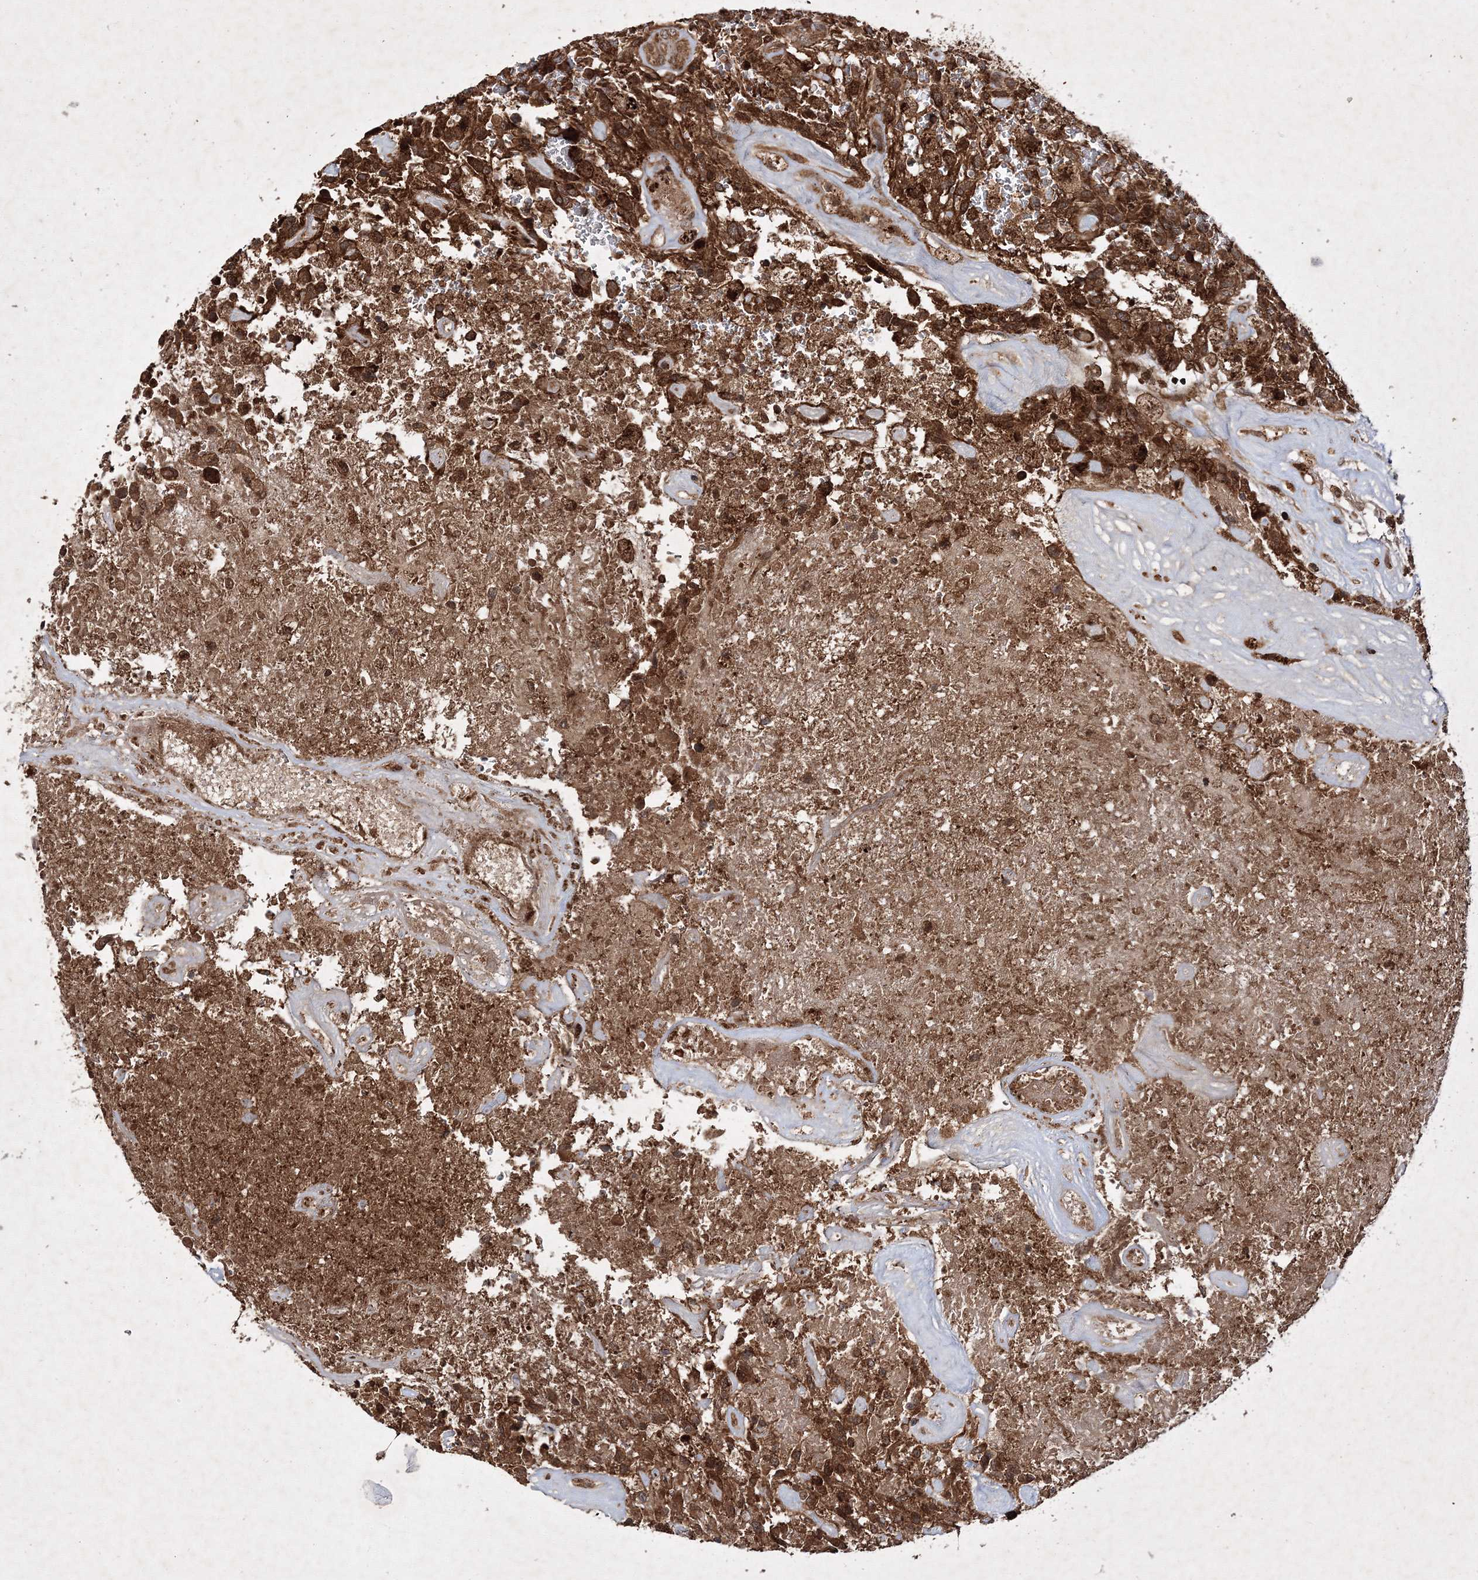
{"staining": {"intensity": "strong", "quantity": ">75%", "location": "cytoplasmic/membranous"}, "tissue": "glioma", "cell_type": "Tumor cells", "image_type": "cancer", "snomed": [{"axis": "morphology", "description": "Glioma, malignant, High grade"}, {"axis": "topography", "description": "Brain"}], "caption": "An IHC image of neoplastic tissue is shown. Protein staining in brown labels strong cytoplasmic/membranous positivity in glioma within tumor cells. Immunohistochemistry (ihc) stains the protein in brown and the nuclei are stained blue.", "gene": "DNAJC13", "patient": {"sex": "female", "age": 57}}